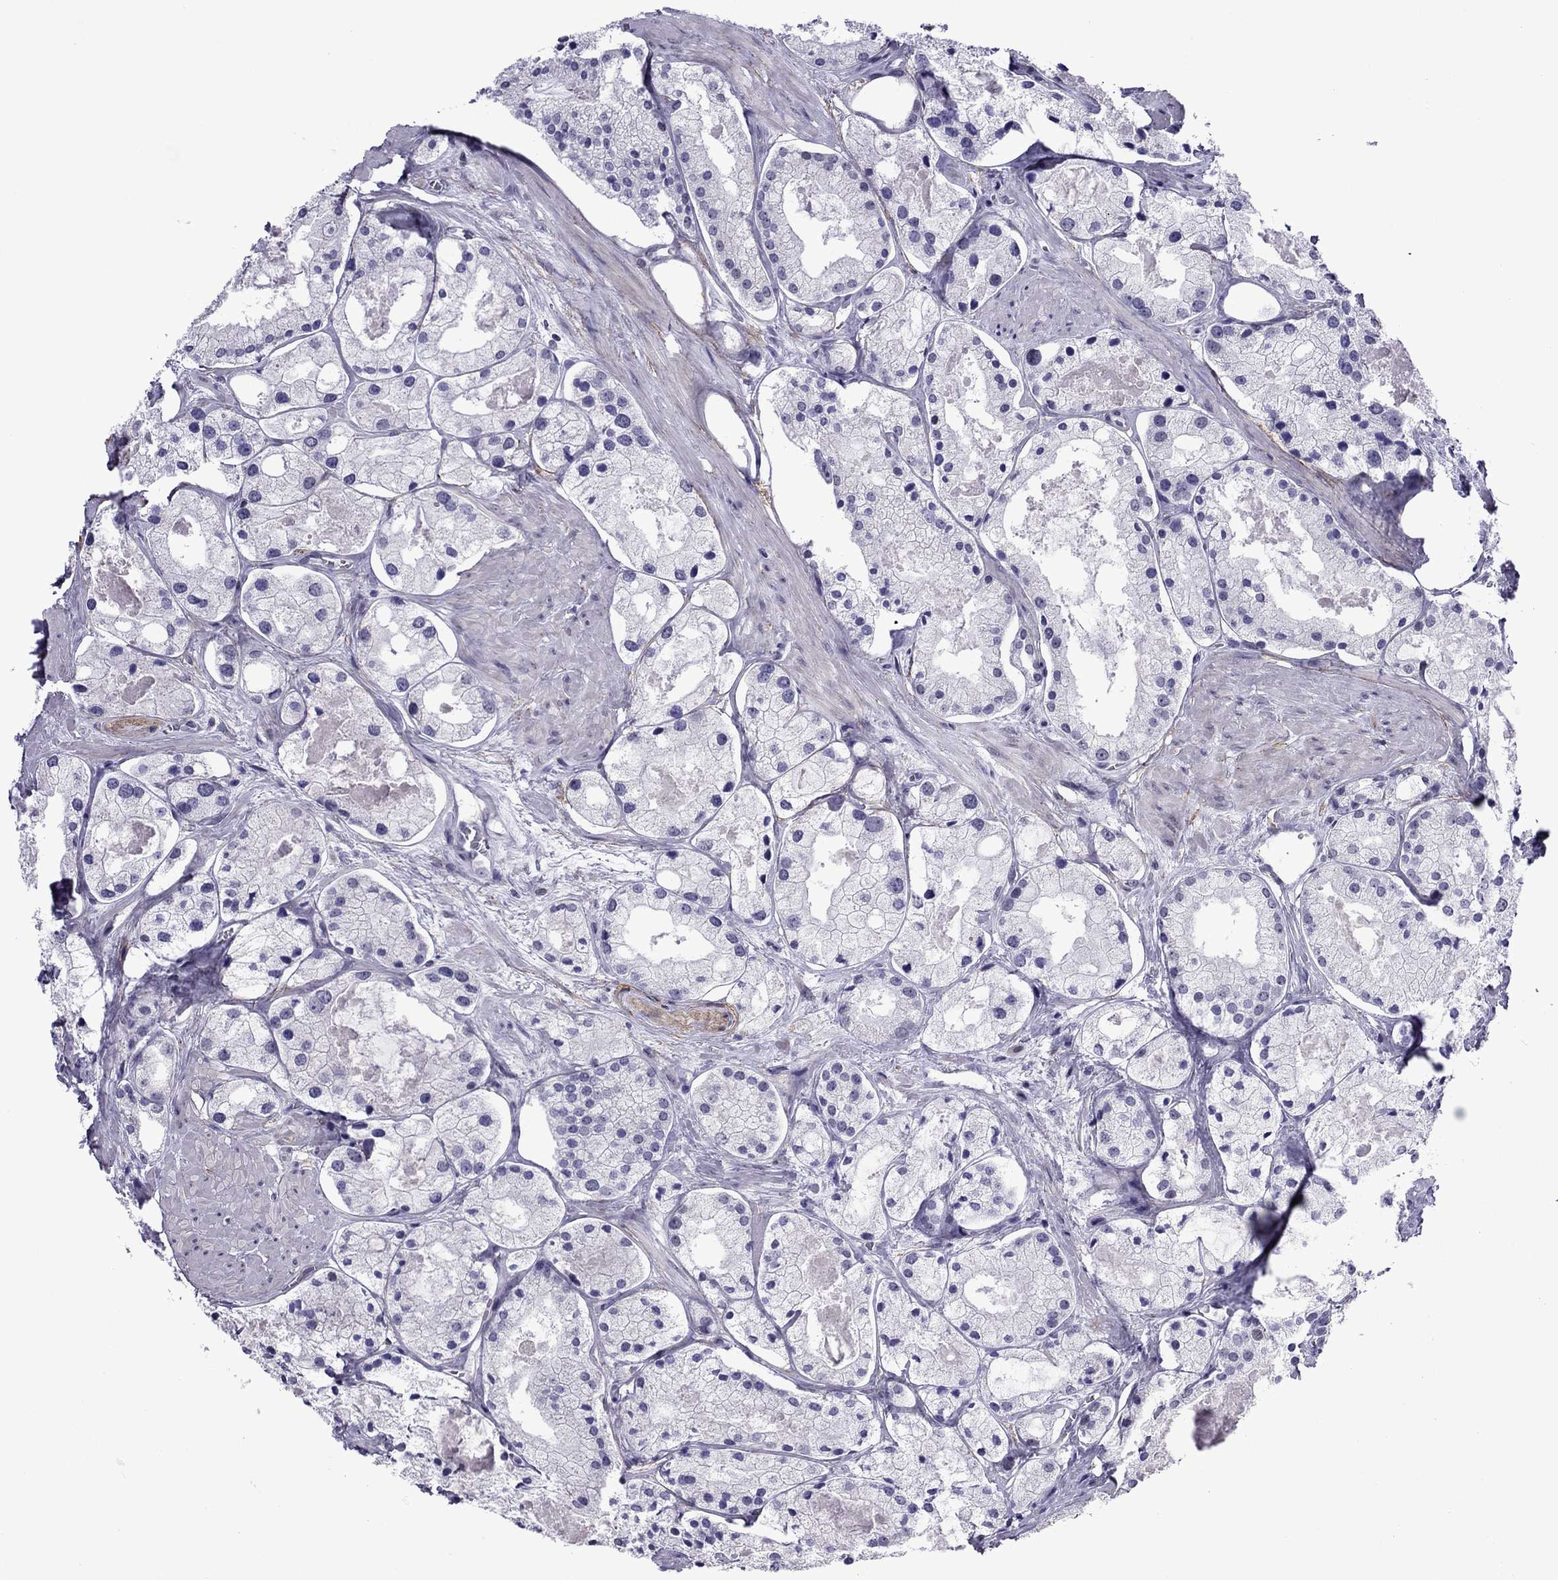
{"staining": {"intensity": "negative", "quantity": "none", "location": "none"}, "tissue": "prostate cancer", "cell_type": "Tumor cells", "image_type": "cancer", "snomed": [{"axis": "morphology", "description": "Adenocarcinoma, NOS"}, {"axis": "morphology", "description": "Adenocarcinoma, High grade"}, {"axis": "topography", "description": "Prostate"}], "caption": "This is a micrograph of immunohistochemistry staining of prostate cancer (adenocarcinoma (high-grade)), which shows no positivity in tumor cells. Nuclei are stained in blue.", "gene": "ZNF646", "patient": {"sex": "male", "age": 64}}